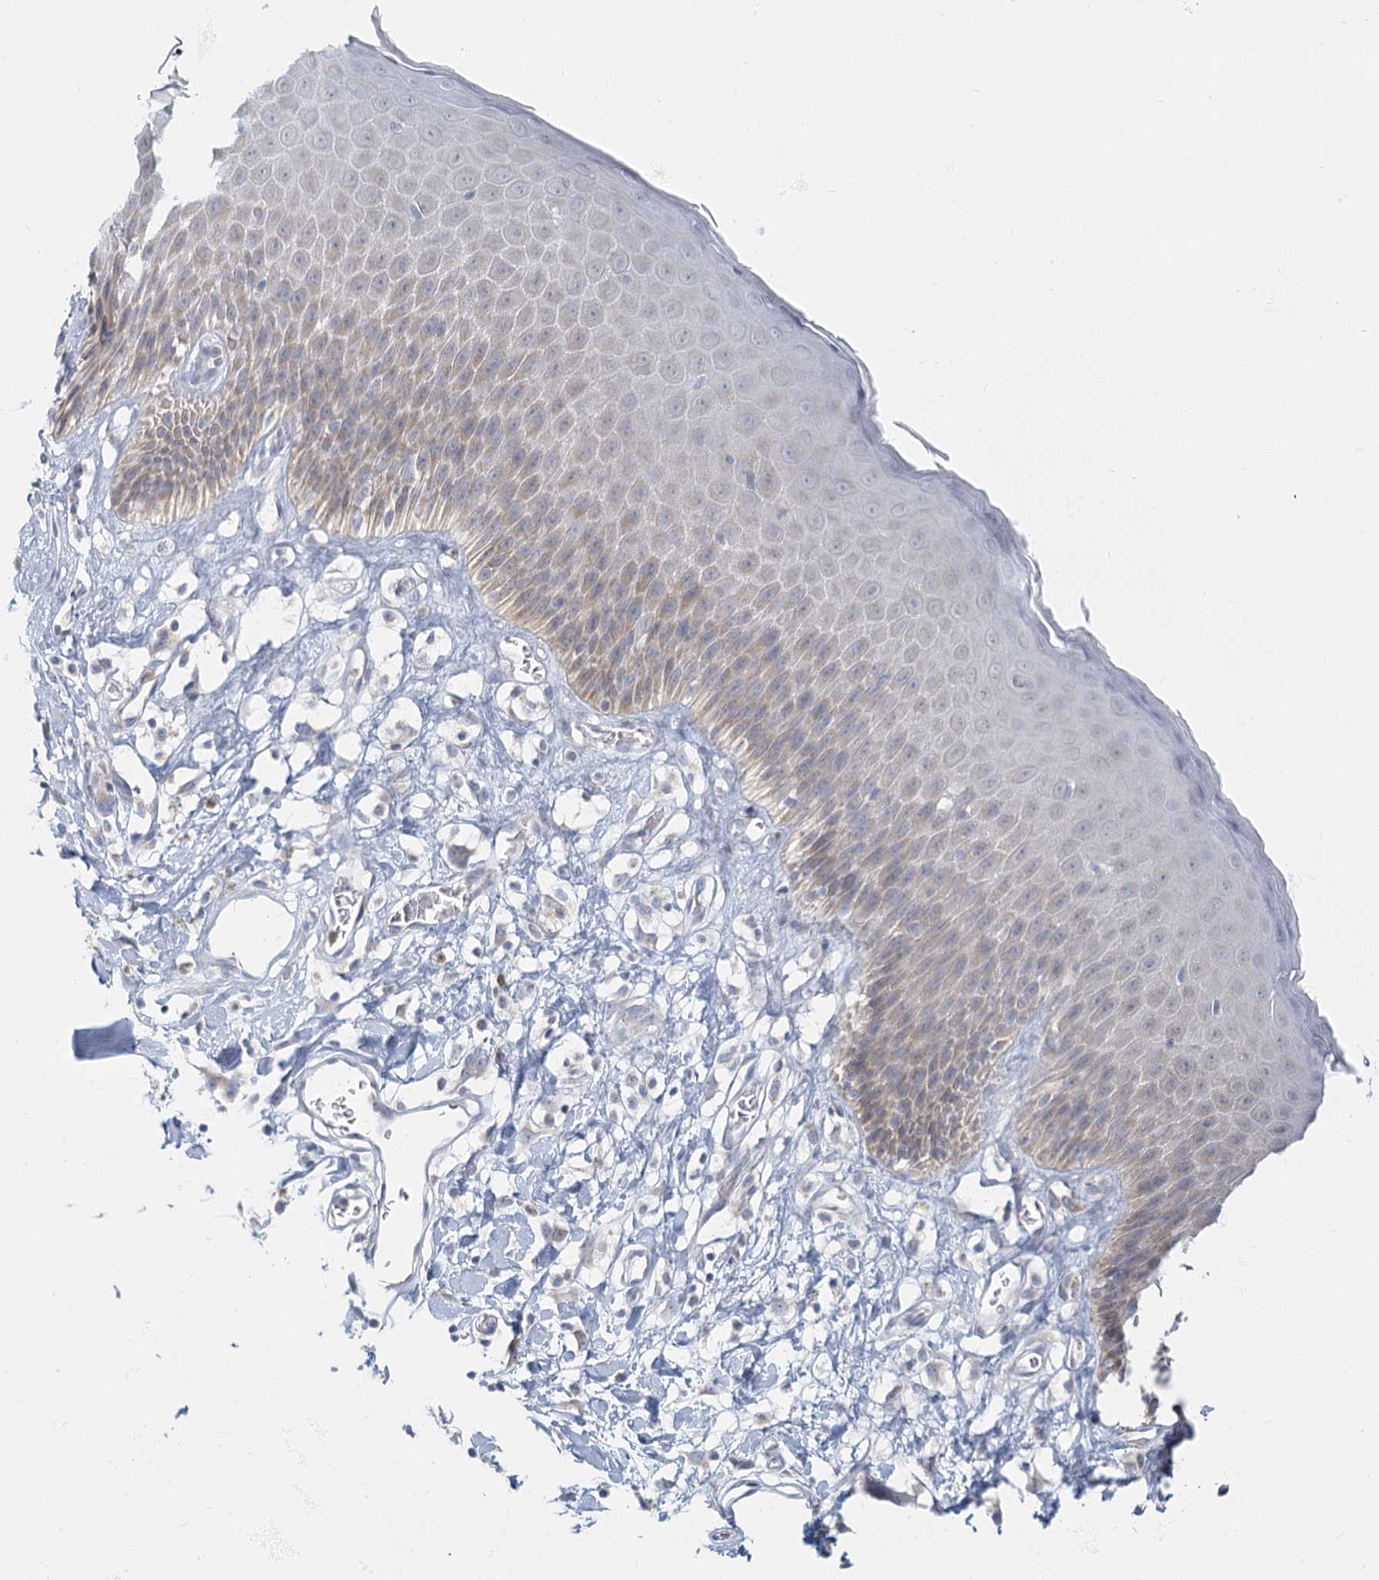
{"staining": {"intensity": "weak", "quantity": "25%-75%", "location": "cytoplasmic/membranous"}, "tissue": "skin", "cell_type": "Epidermal cells", "image_type": "normal", "snomed": [{"axis": "morphology", "description": "Normal tissue, NOS"}, {"axis": "topography", "description": "Vulva"}], "caption": "Weak cytoplasmic/membranous protein positivity is seen in about 25%-75% of epidermal cells in skin. The protein of interest is stained brown, and the nuclei are stained in blue (DAB (3,3'-diaminobenzidine) IHC with brightfield microscopy, high magnification).", "gene": "FAM110C", "patient": {"sex": "female", "age": 68}}